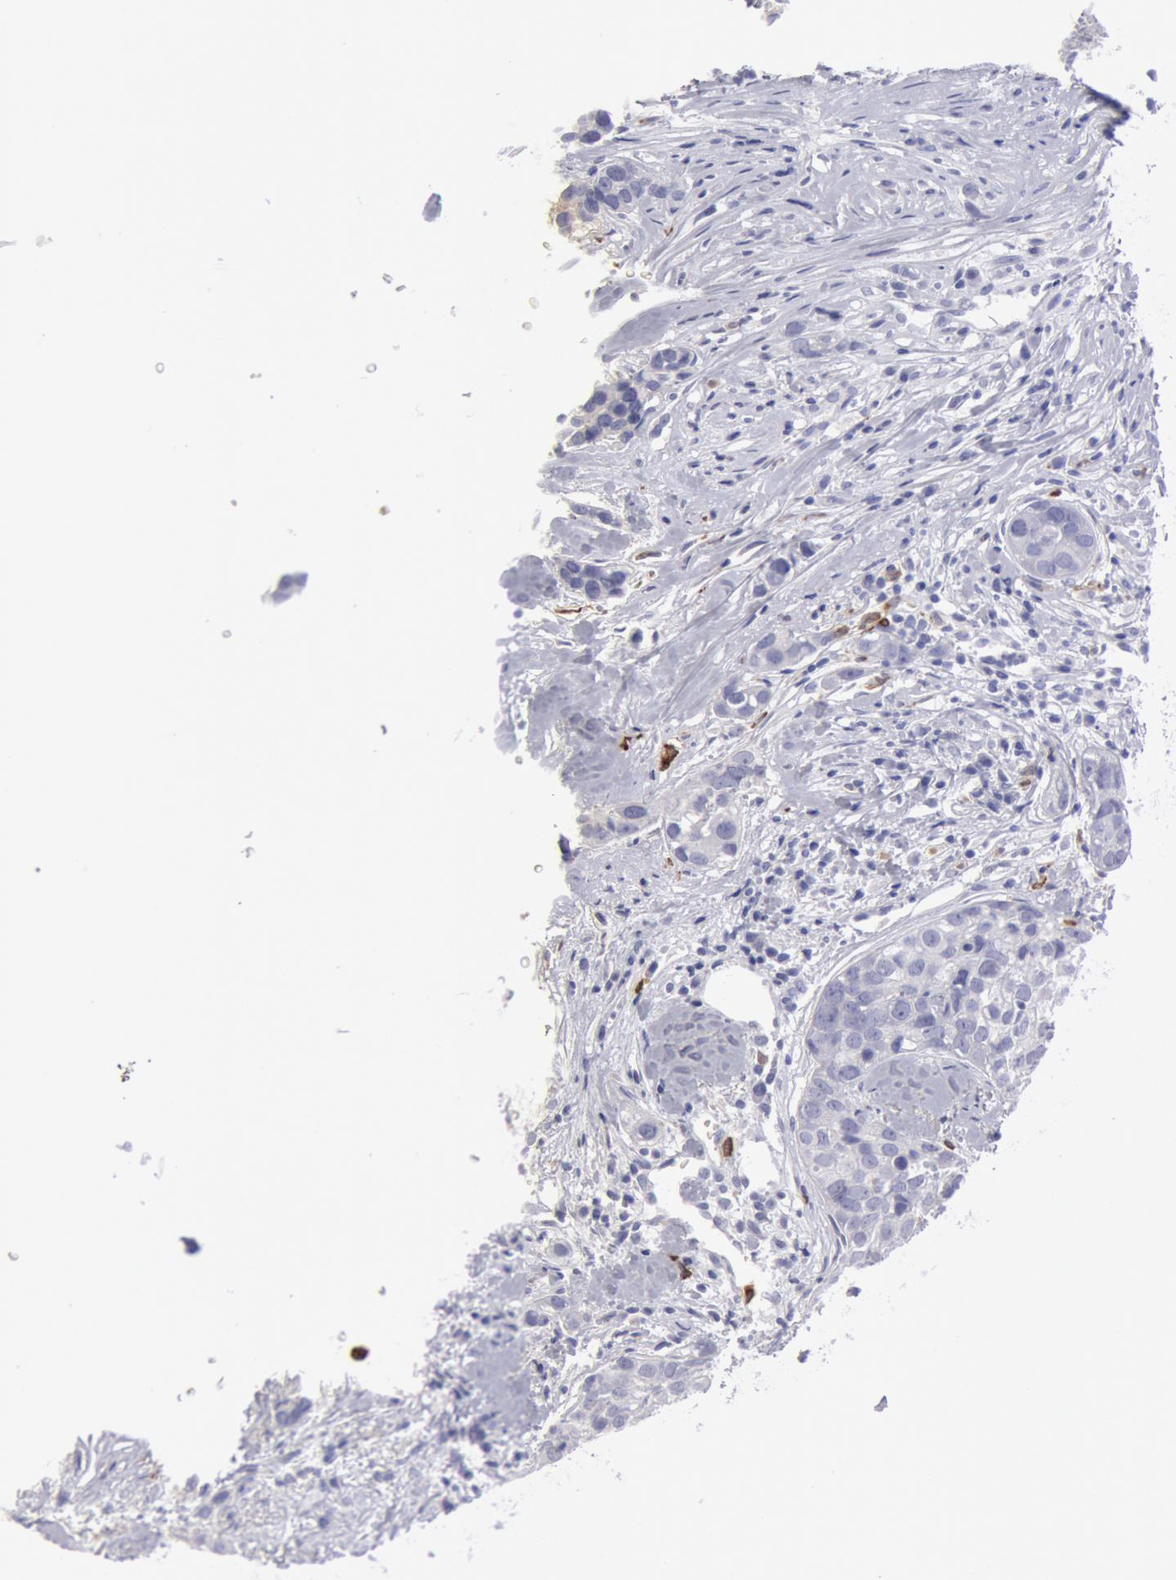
{"staining": {"intensity": "negative", "quantity": "none", "location": "none"}, "tissue": "breast cancer", "cell_type": "Tumor cells", "image_type": "cancer", "snomed": [{"axis": "morphology", "description": "Duct carcinoma"}, {"axis": "topography", "description": "Breast"}], "caption": "Immunohistochemical staining of human breast invasive ductal carcinoma reveals no significant staining in tumor cells. The staining is performed using DAB brown chromogen with nuclei counter-stained in using hematoxylin.", "gene": "FCN1", "patient": {"sex": "female", "age": 91}}